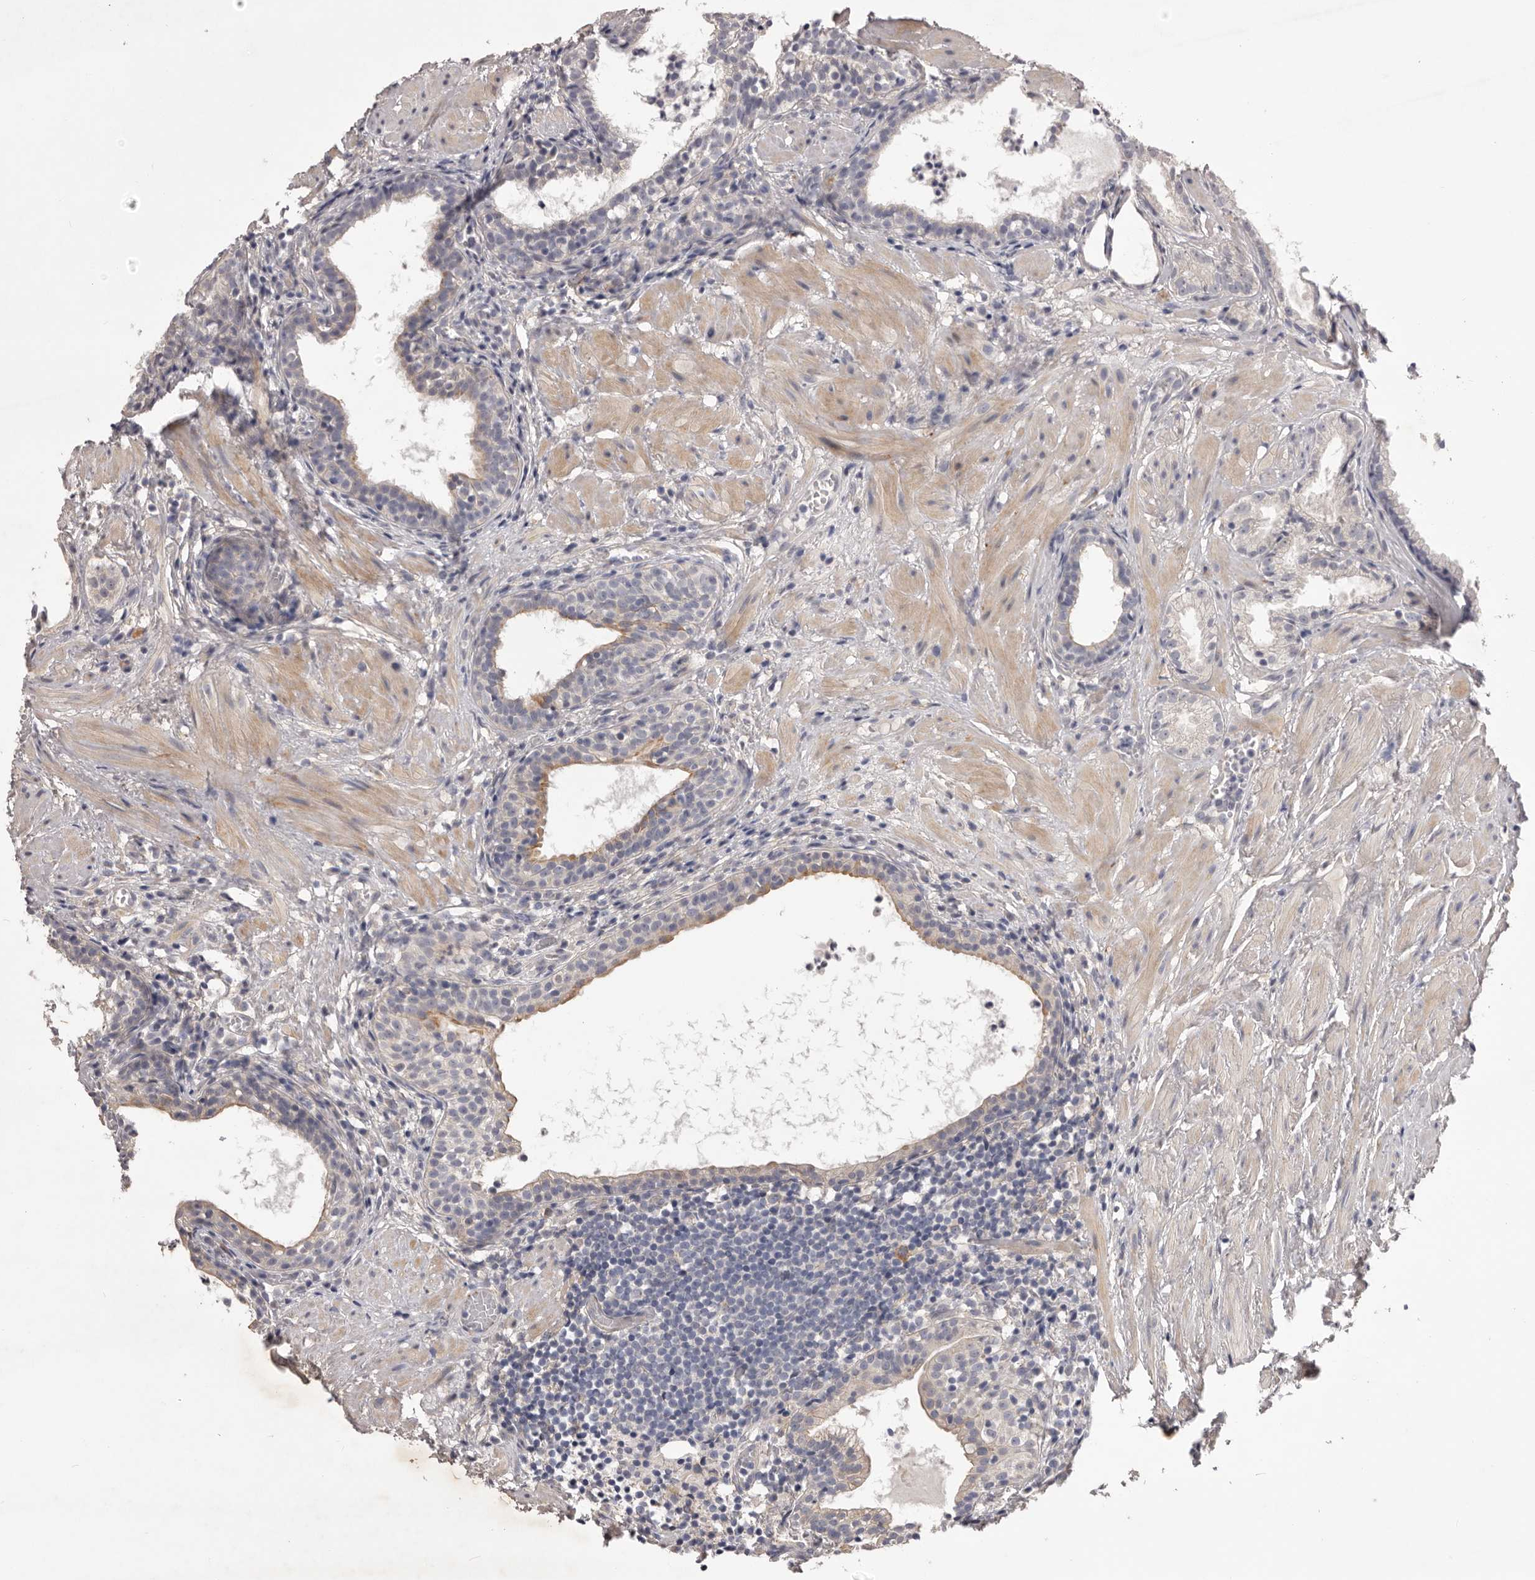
{"staining": {"intensity": "weak", "quantity": "<25%", "location": "cytoplasmic/membranous"}, "tissue": "prostate cancer", "cell_type": "Tumor cells", "image_type": "cancer", "snomed": [{"axis": "morphology", "description": "Adenocarcinoma, Low grade"}, {"axis": "topography", "description": "Prostate"}], "caption": "Immunohistochemistry (IHC) of low-grade adenocarcinoma (prostate) exhibits no expression in tumor cells.", "gene": "PNRC1", "patient": {"sex": "male", "age": 88}}